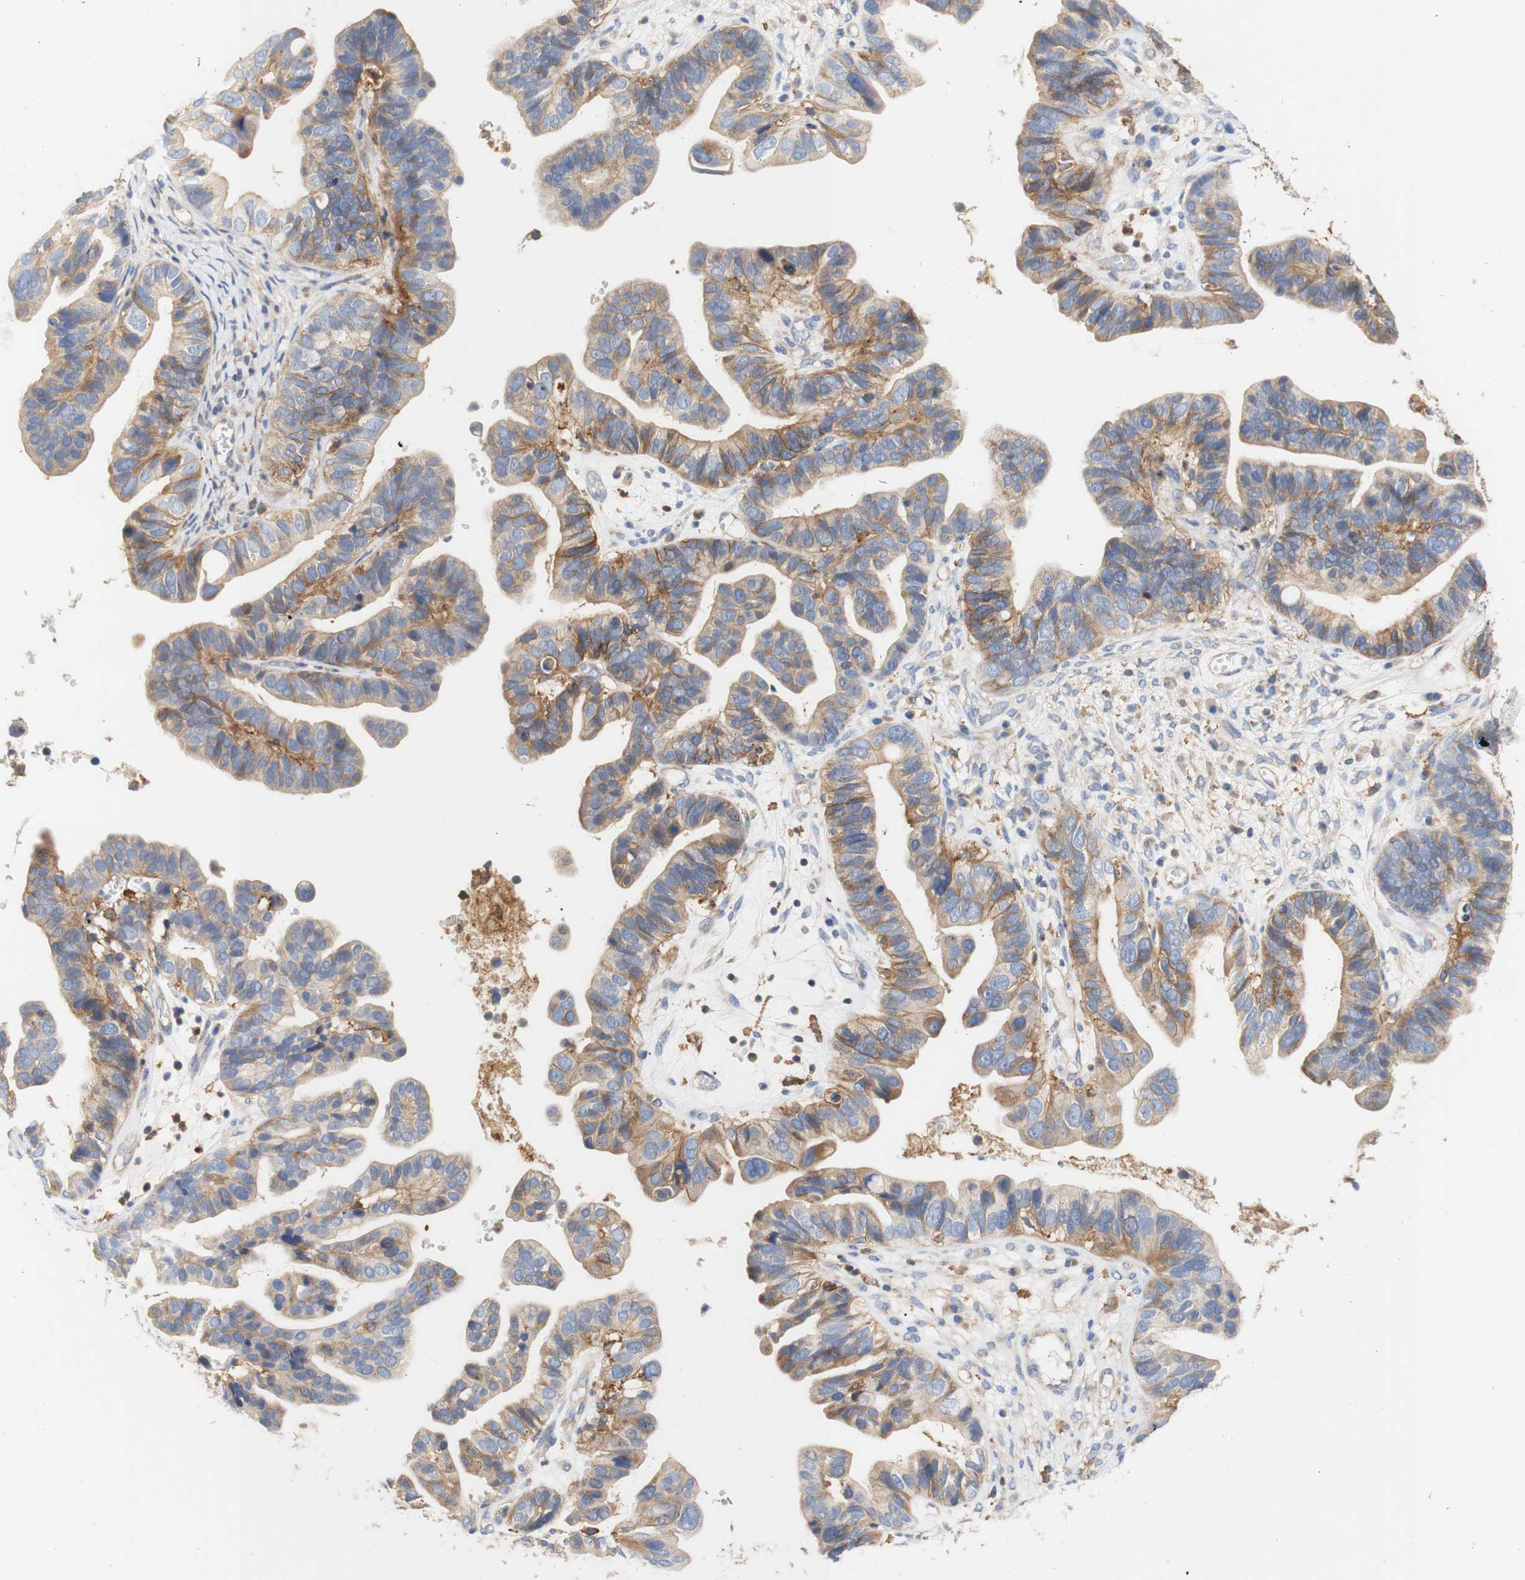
{"staining": {"intensity": "moderate", "quantity": ">75%", "location": "cytoplasmic/membranous"}, "tissue": "ovarian cancer", "cell_type": "Tumor cells", "image_type": "cancer", "snomed": [{"axis": "morphology", "description": "Cystadenocarcinoma, serous, NOS"}, {"axis": "topography", "description": "Ovary"}], "caption": "Protein analysis of serous cystadenocarcinoma (ovarian) tissue shows moderate cytoplasmic/membranous expression in approximately >75% of tumor cells.", "gene": "PCDH7", "patient": {"sex": "female", "age": 56}}